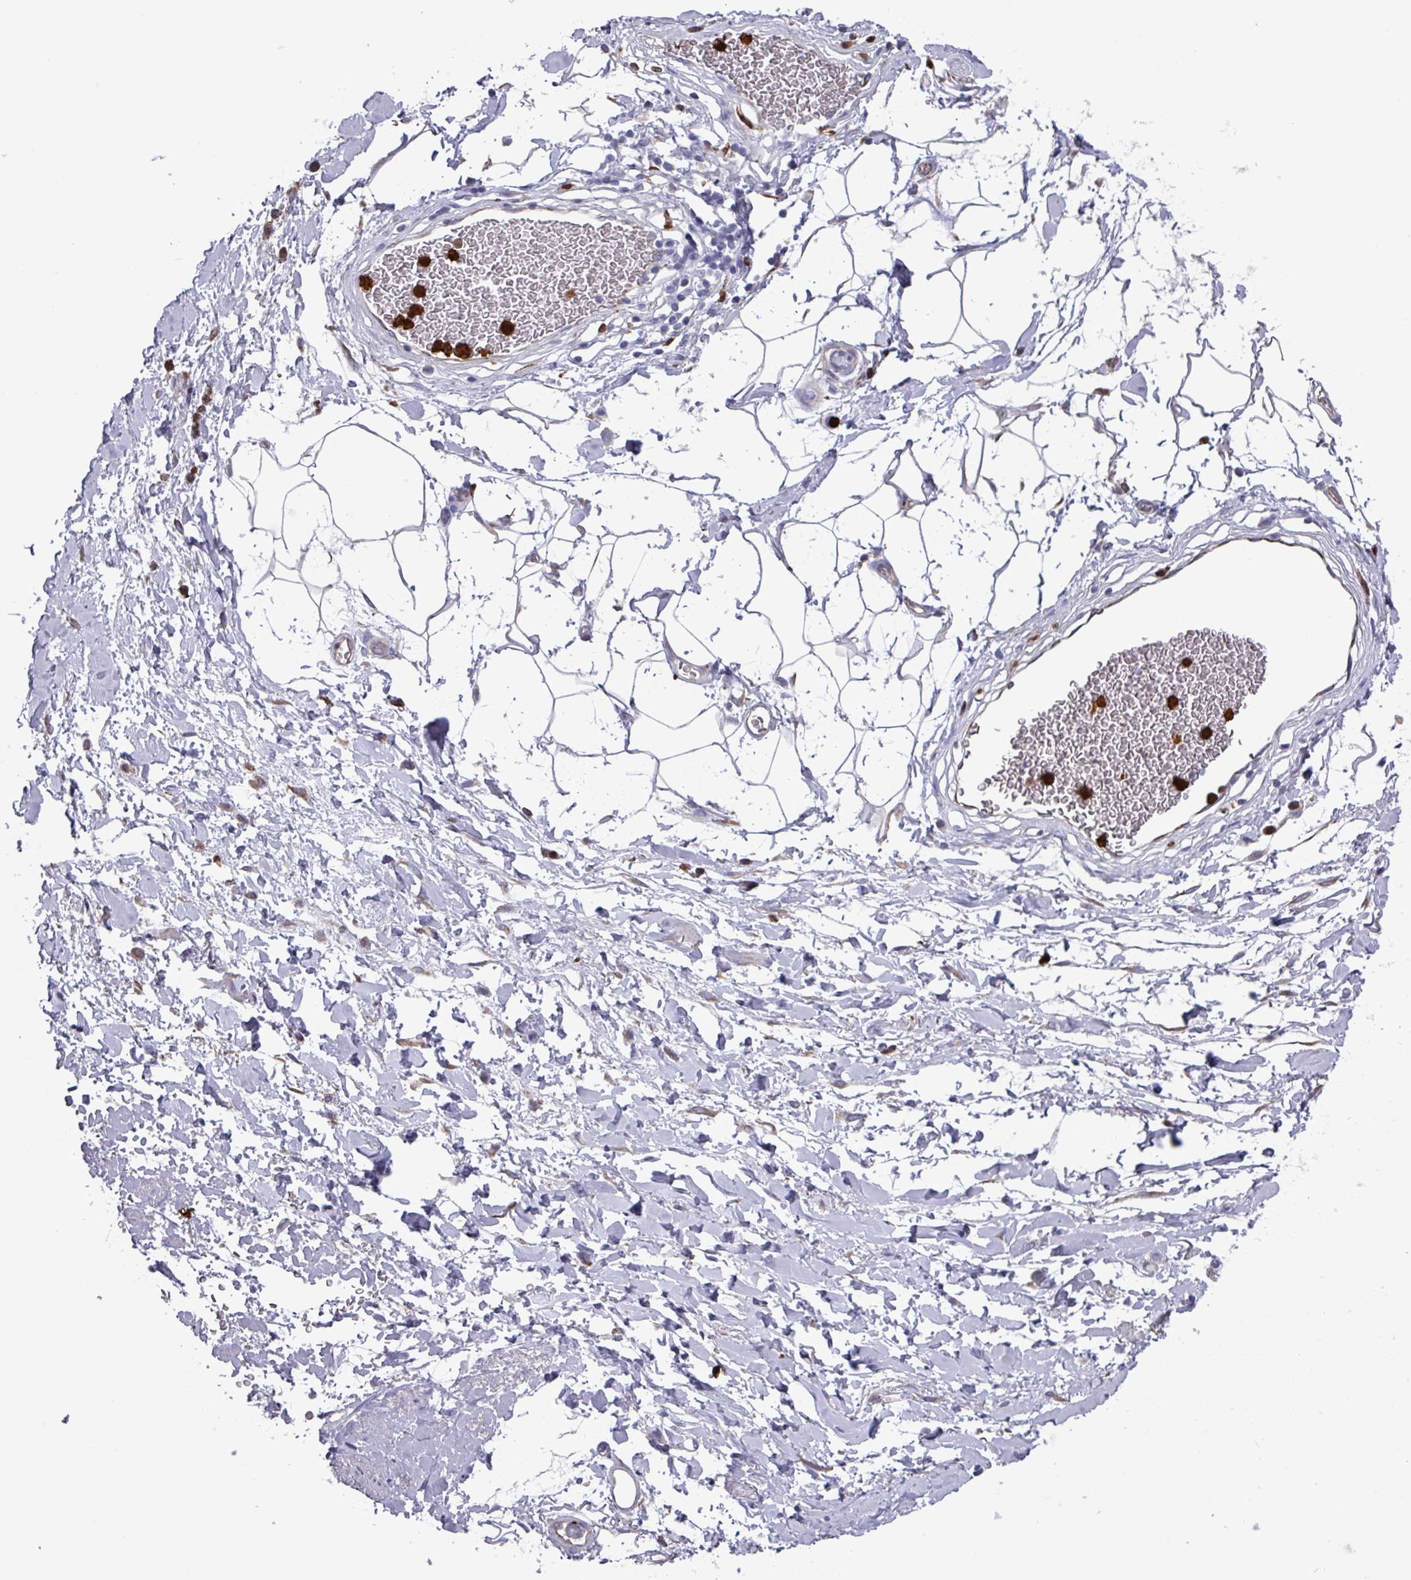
{"staining": {"intensity": "weak", "quantity": "25%-75%", "location": "cytoplasmic/membranous"}, "tissue": "adipose tissue", "cell_type": "Adipocytes", "image_type": "normal", "snomed": [{"axis": "morphology", "description": "Normal tissue, NOS"}, {"axis": "morphology", "description": "Adenocarcinoma, NOS"}, {"axis": "topography", "description": "Rectum"}, {"axis": "topography", "description": "Vagina"}, {"axis": "topography", "description": "Peripheral nerve tissue"}], "caption": "Immunohistochemistry (IHC) staining of benign adipose tissue, which demonstrates low levels of weak cytoplasmic/membranous expression in about 25%-75% of adipocytes indicating weak cytoplasmic/membranous protein expression. The staining was performed using DAB (brown) for protein detection and nuclei were counterstained in hematoxylin (blue).", "gene": "UQCC2", "patient": {"sex": "female", "age": 71}}